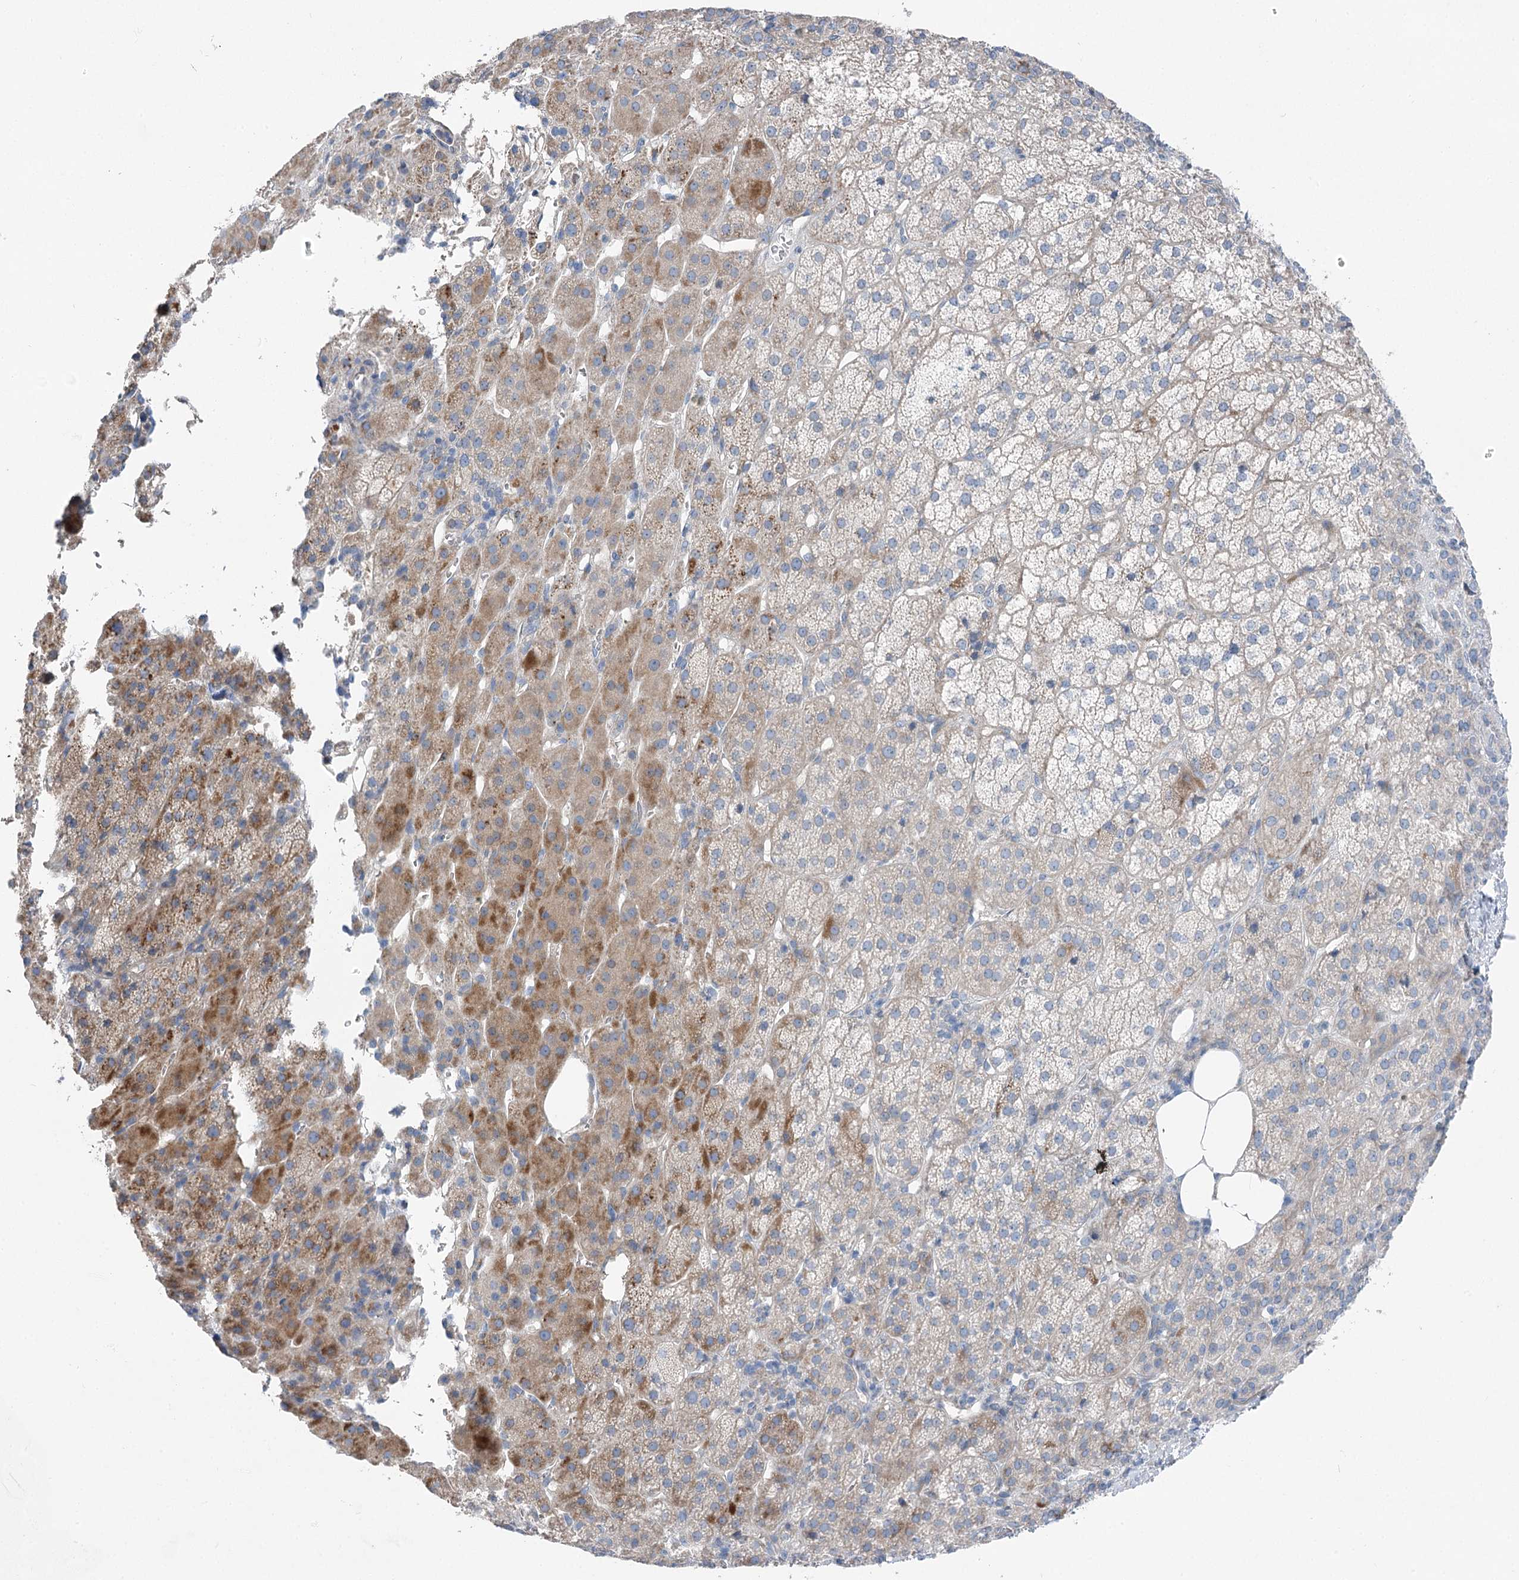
{"staining": {"intensity": "moderate", "quantity": "25%-75%", "location": "cytoplasmic/membranous"}, "tissue": "adrenal gland", "cell_type": "Glandular cells", "image_type": "normal", "snomed": [{"axis": "morphology", "description": "Normal tissue, NOS"}, {"axis": "topography", "description": "Adrenal gland"}], "caption": "A brown stain labels moderate cytoplasmic/membranous staining of a protein in glandular cells of benign human adrenal gland. The staining is performed using DAB brown chromogen to label protein expression. The nuclei are counter-stained blue using hematoxylin.", "gene": "POGLUT1", "patient": {"sex": "female", "age": 57}}